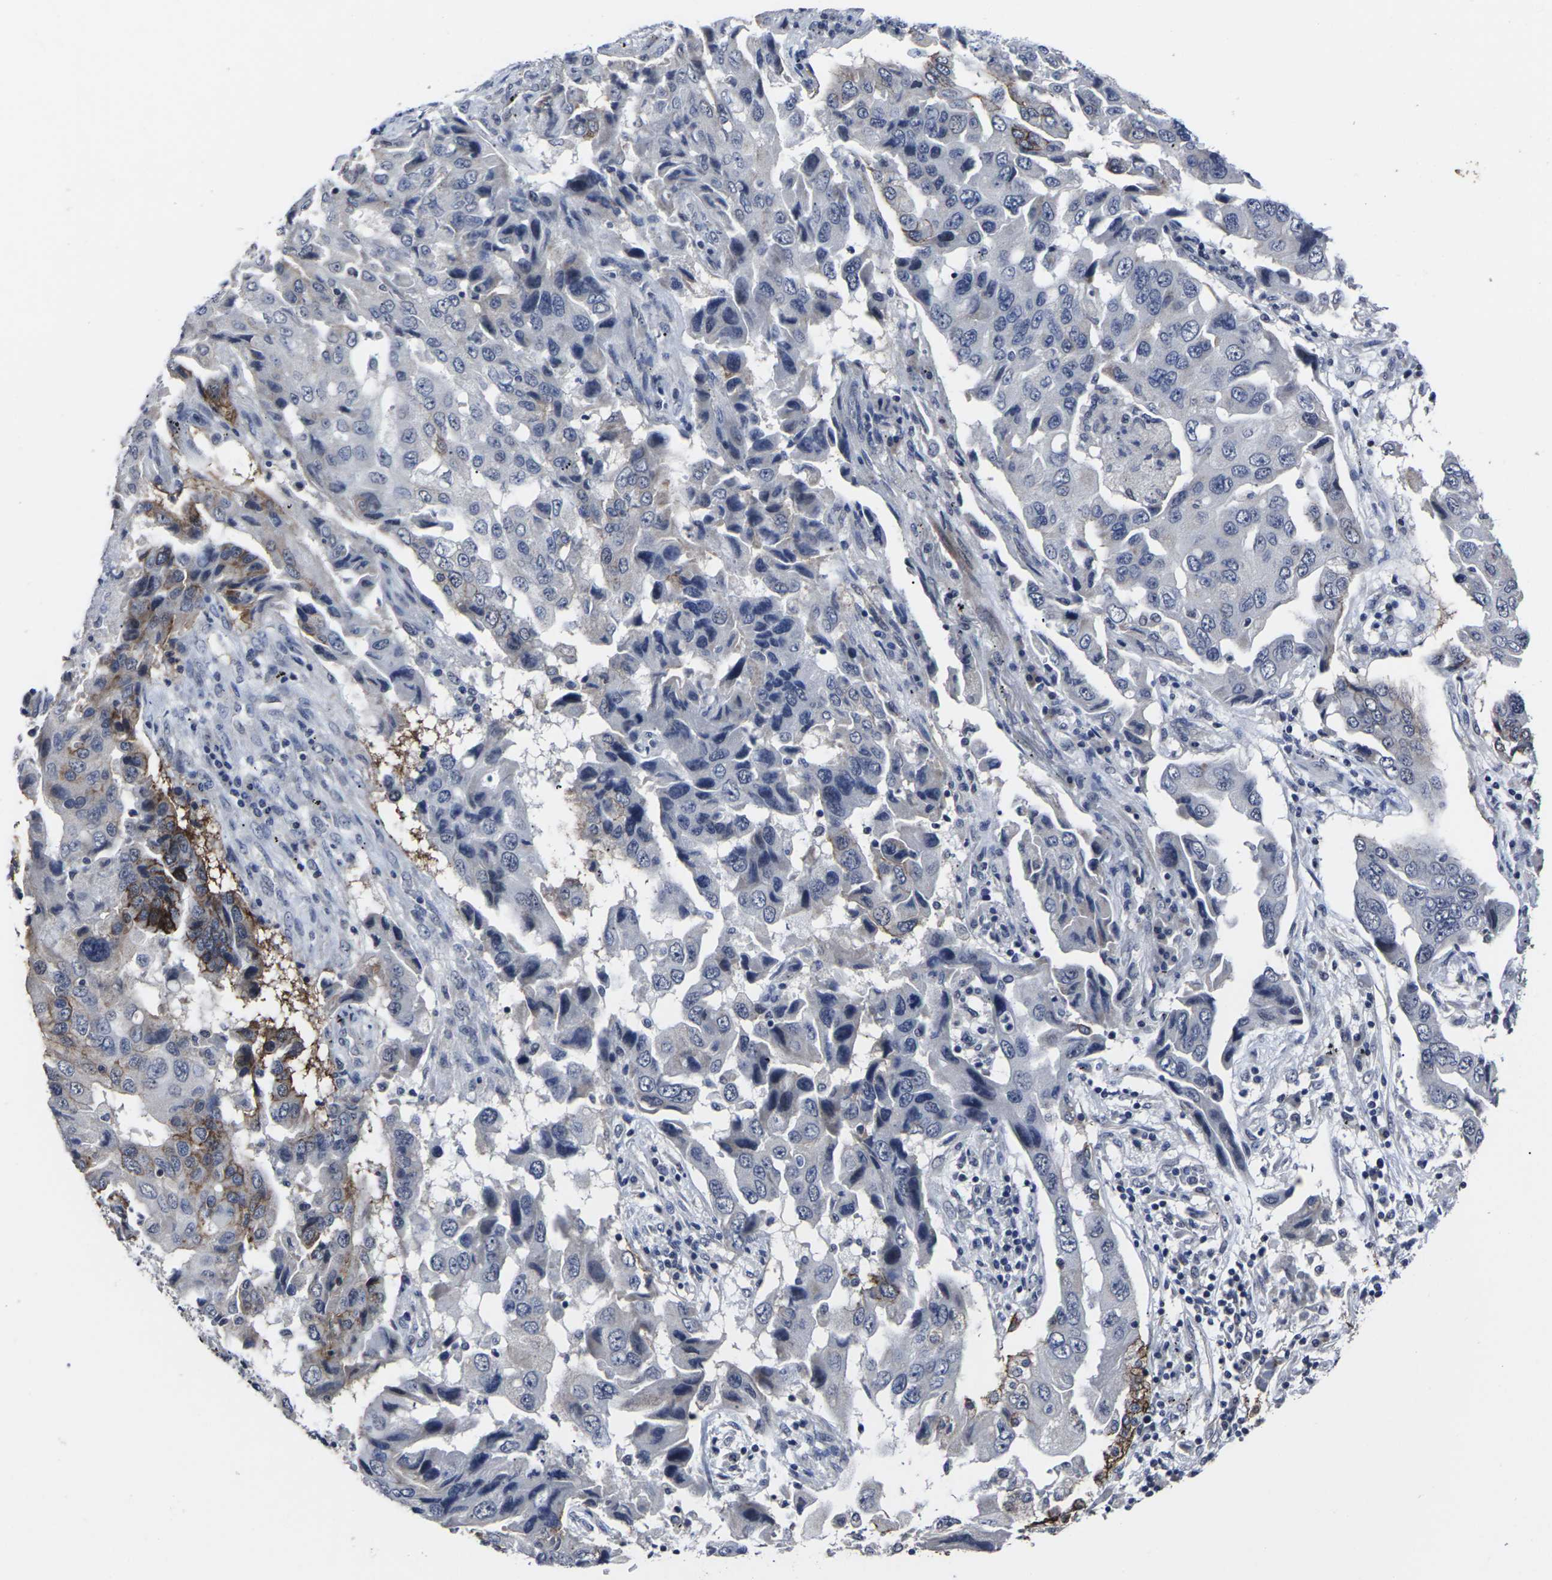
{"staining": {"intensity": "moderate", "quantity": "<25%", "location": "cytoplasmic/membranous"}, "tissue": "lung cancer", "cell_type": "Tumor cells", "image_type": "cancer", "snomed": [{"axis": "morphology", "description": "Adenocarcinoma, NOS"}, {"axis": "topography", "description": "Lung"}], "caption": "Adenocarcinoma (lung) tissue displays moderate cytoplasmic/membranous expression in approximately <25% of tumor cells, visualized by immunohistochemistry. The protein of interest is shown in brown color, while the nuclei are stained blue.", "gene": "MSANTD4", "patient": {"sex": "female", "age": 65}}